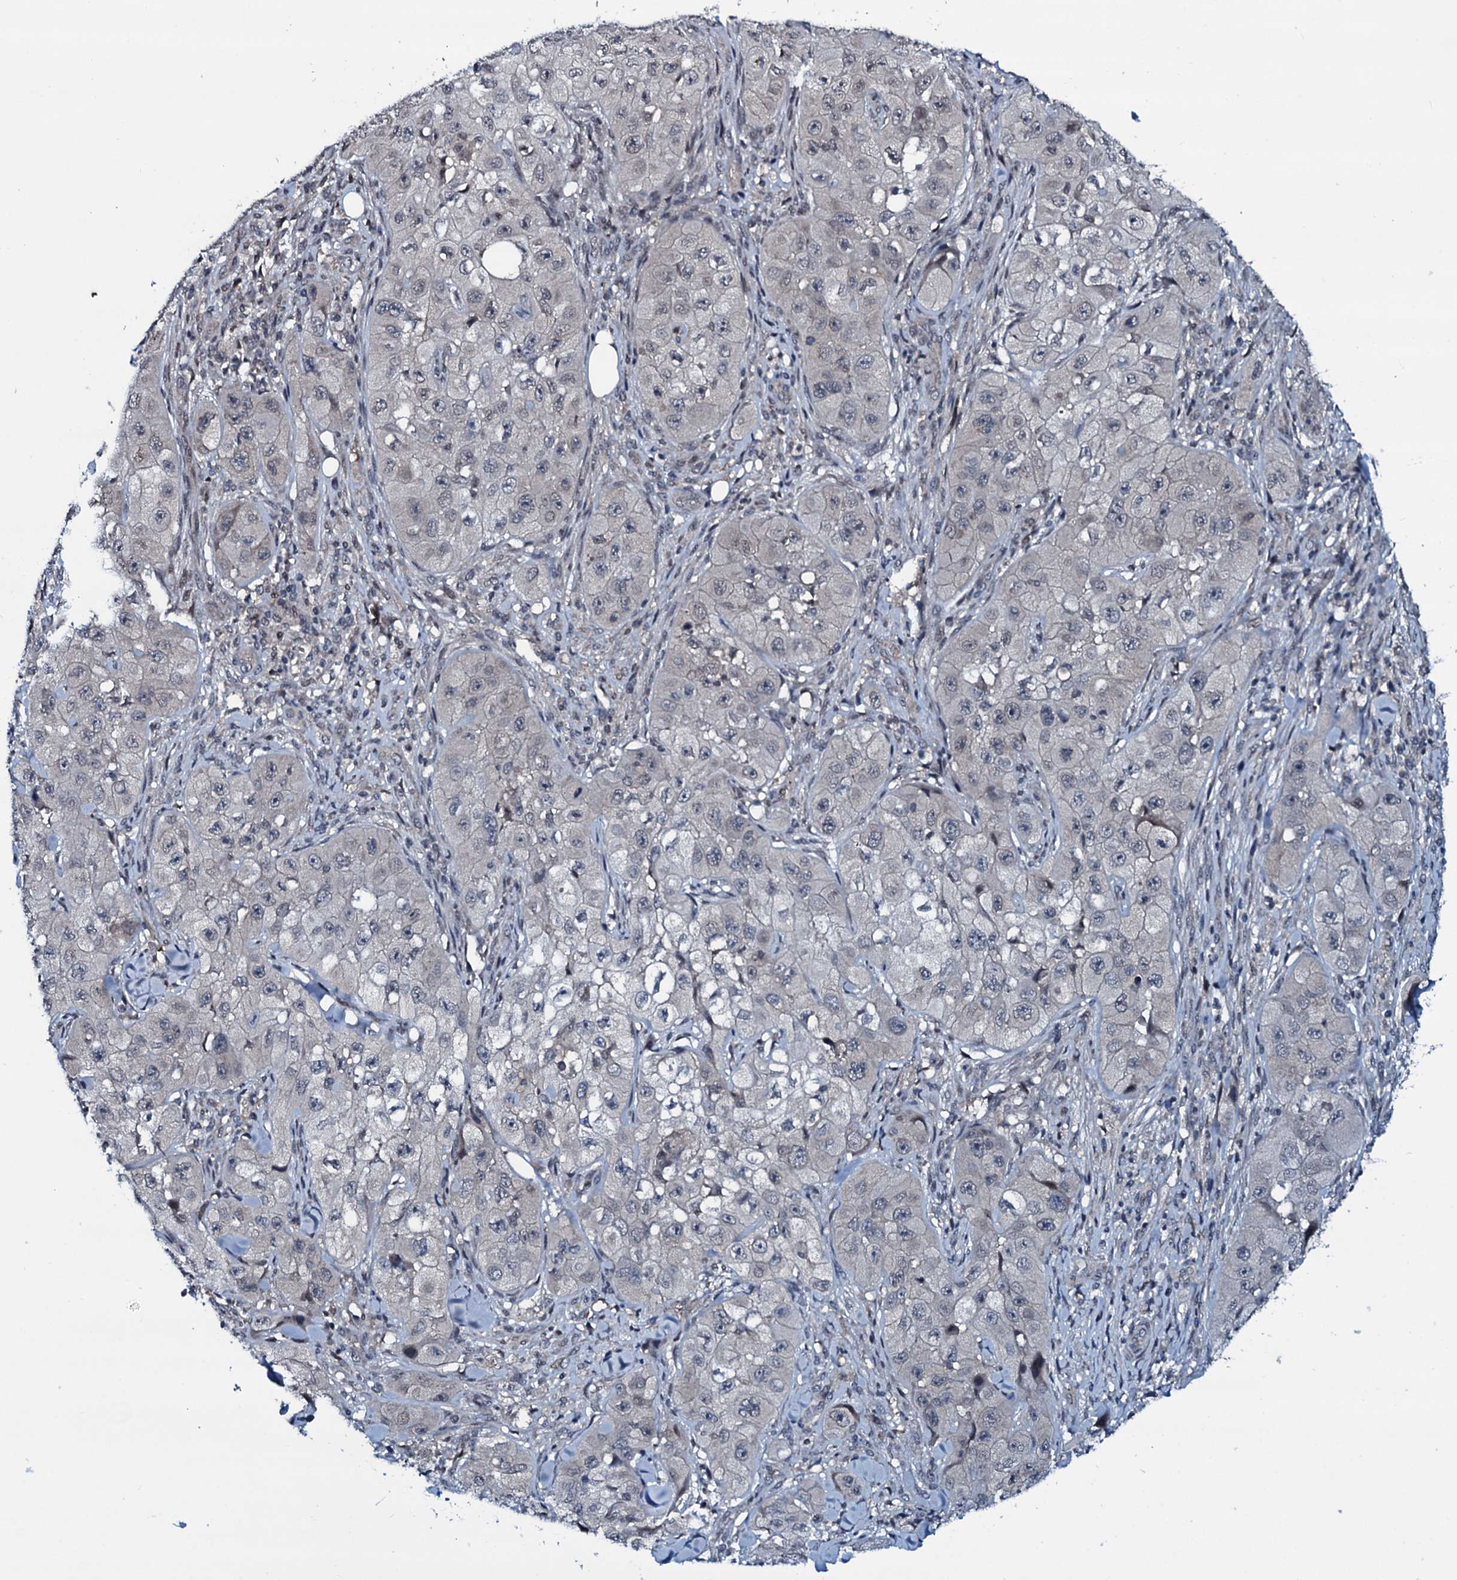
{"staining": {"intensity": "weak", "quantity": "<25%", "location": "nuclear"}, "tissue": "skin cancer", "cell_type": "Tumor cells", "image_type": "cancer", "snomed": [{"axis": "morphology", "description": "Squamous cell carcinoma, NOS"}, {"axis": "topography", "description": "Skin"}, {"axis": "topography", "description": "Subcutis"}], "caption": "Tumor cells show no significant protein expression in skin cancer.", "gene": "OGFOD2", "patient": {"sex": "male", "age": 73}}